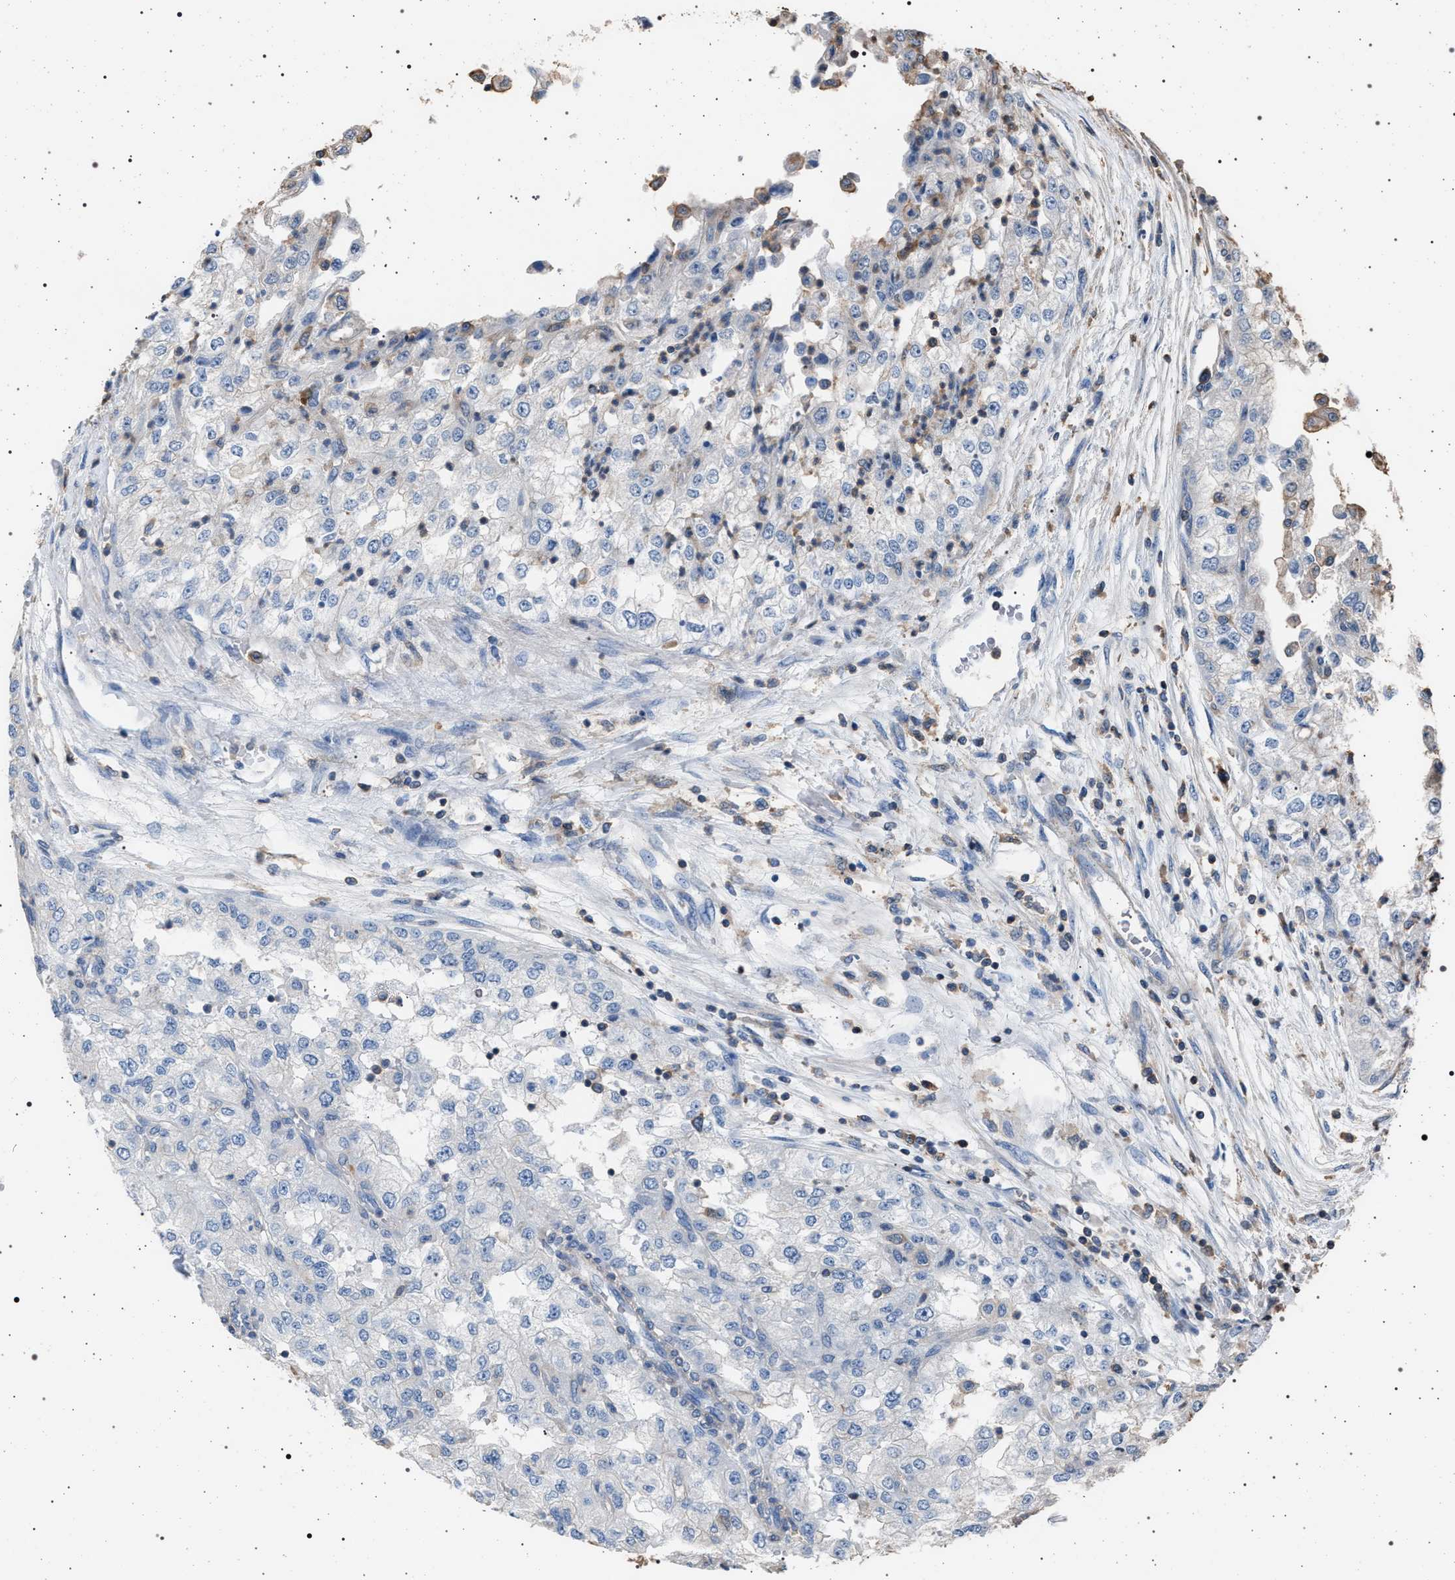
{"staining": {"intensity": "negative", "quantity": "none", "location": "none"}, "tissue": "renal cancer", "cell_type": "Tumor cells", "image_type": "cancer", "snomed": [{"axis": "morphology", "description": "Adenocarcinoma, NOS"}, {"axis": "topography", "description": "Kidney"}], "caption": "There is no significant positivity in tumor cells of adenocarcinoma (renal). (DAB (3,3'-diaminobenzidine) IHC with hematoxylin counter stain).", "gene": "SMAP2", "patient": {"sex": "female", "age": 54}}